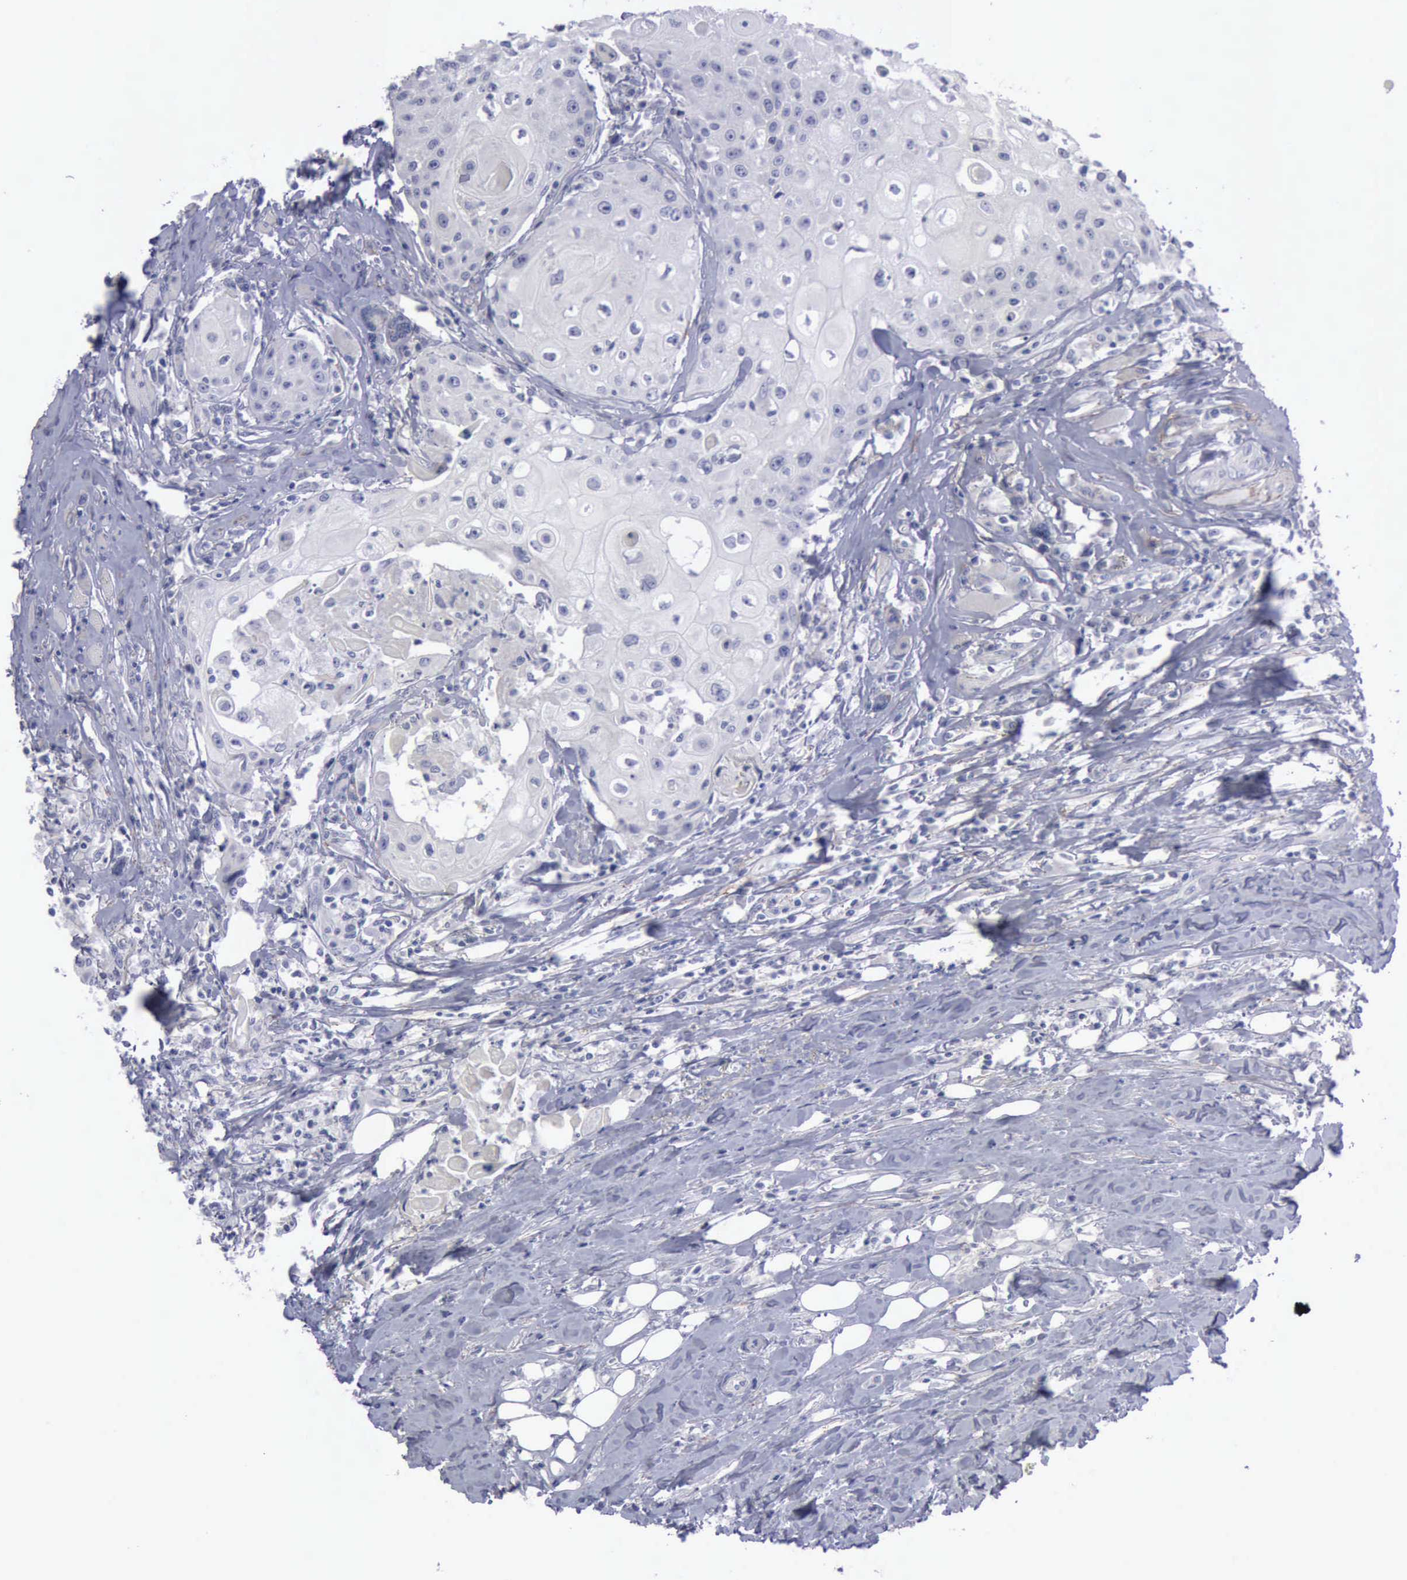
{"staining": {"intensity": "negative", "quantity": "none", "location": "none"}, "tissue": "head and neck cancer", "cell_type": "Tumor cells", "image_type": "cancer", "snomed": [{"axis": "morphology", "description": "Squamous cell carcinoma, NOS"}, {"axis": "topography", "description": "Oral tissue"}, {"axis": "topography", "description": "Head-Neck"}], "caption": "A high-resolution micrograph shows IHC staining of head and neck cancer, which displays no significant positivity in tumor cells.", "gene": "CDH2", "patient": {"sex": "female", "age": 82}}